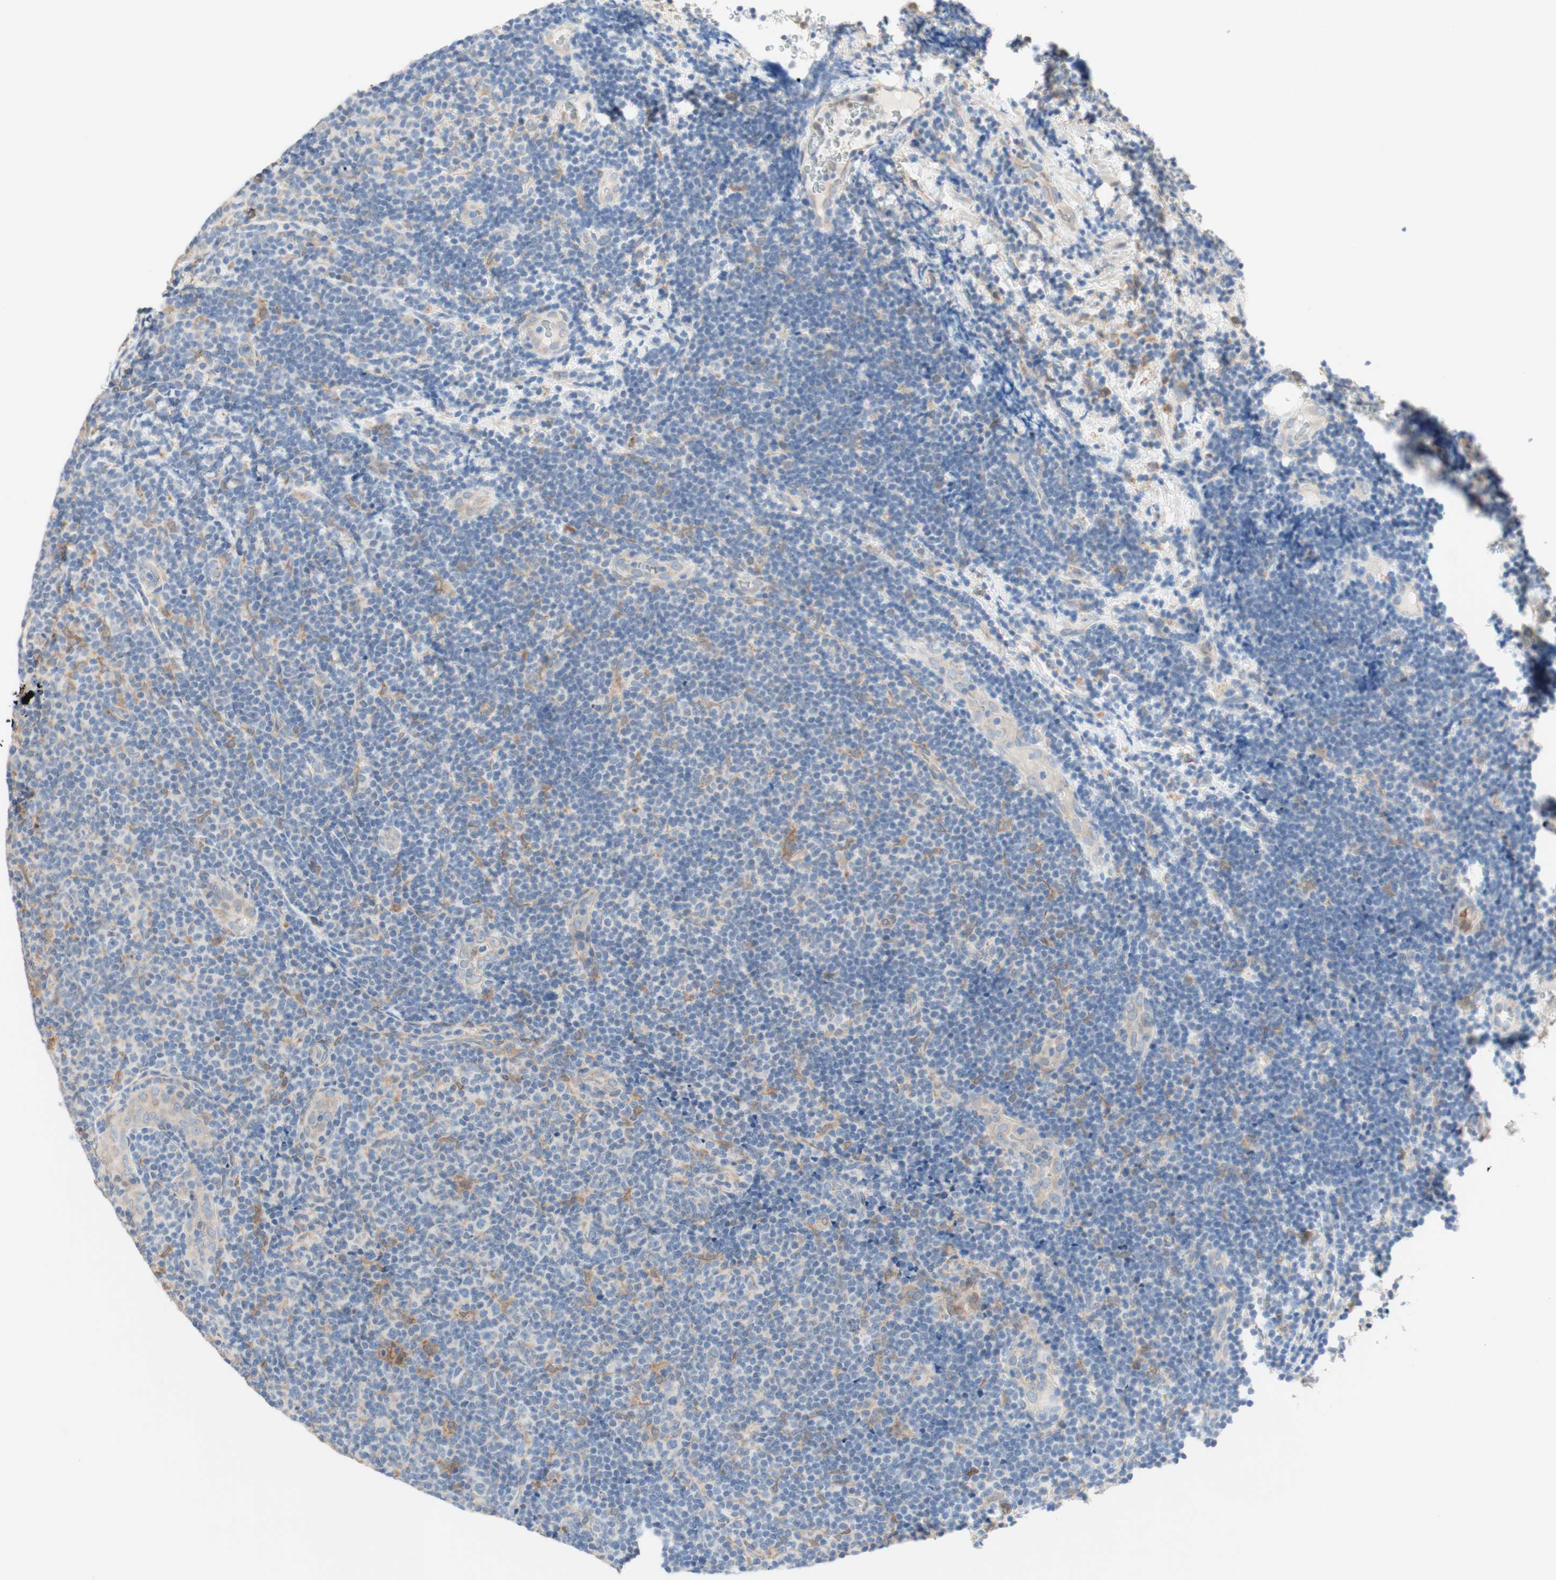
{"staining": {"intensity": "negative", "quantity": "none", "location": "none"}, "tissue": "lymphoma", "cell_type": "Tumor cells", "image_type": "cancer", "snomed": [{"axis": "morphology", "description": "Malignant lymphoma, non-Hodgkin's type, Low grade"}, {"axis": "topography", "description": "Lymph node"}], "caption": "Immunohistochemical staining of lymphoma reveals no significant positivity in tumor cells. Nuclei are stained in blue.", "gene": "COMT", "patient": {"sex": "male", "age": 83}}